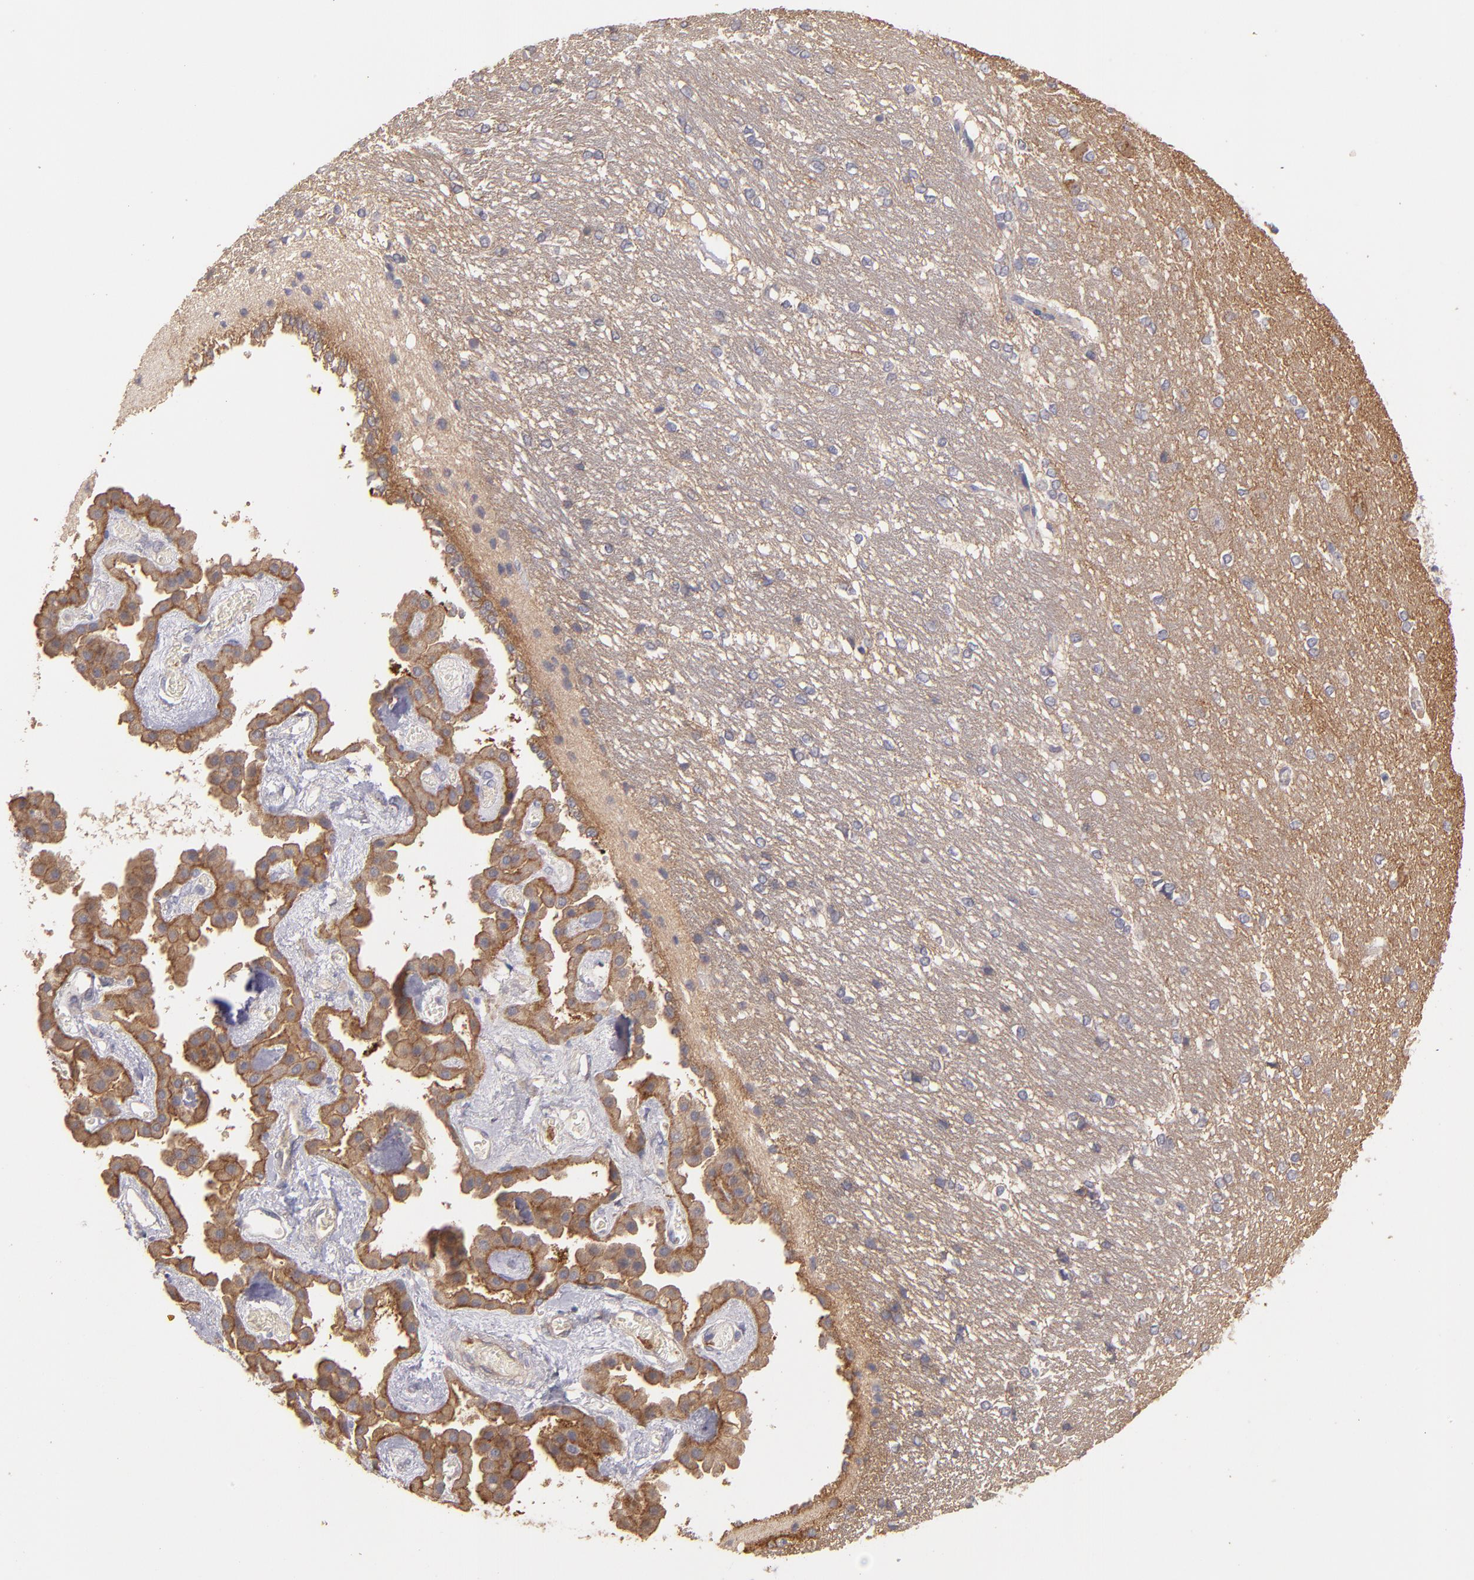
{"staining": {"intensity": "weak", "quantity": "<25%", "location": "cytoplasmic/membranous"}, "tissue": "hippocampus", "cell_type": "Glial cells", "image_type": "normal", "snomed": [{"axis": "morphology", "description": "Normal tissue, NOS"}, {"axis": "topography", "description": "Hippocampus"}], "caption": "Glial cells show no significant expression in benign hippocampus.", "gene": "GNAZ", "patient": {"sex": "female", "age": 19}}